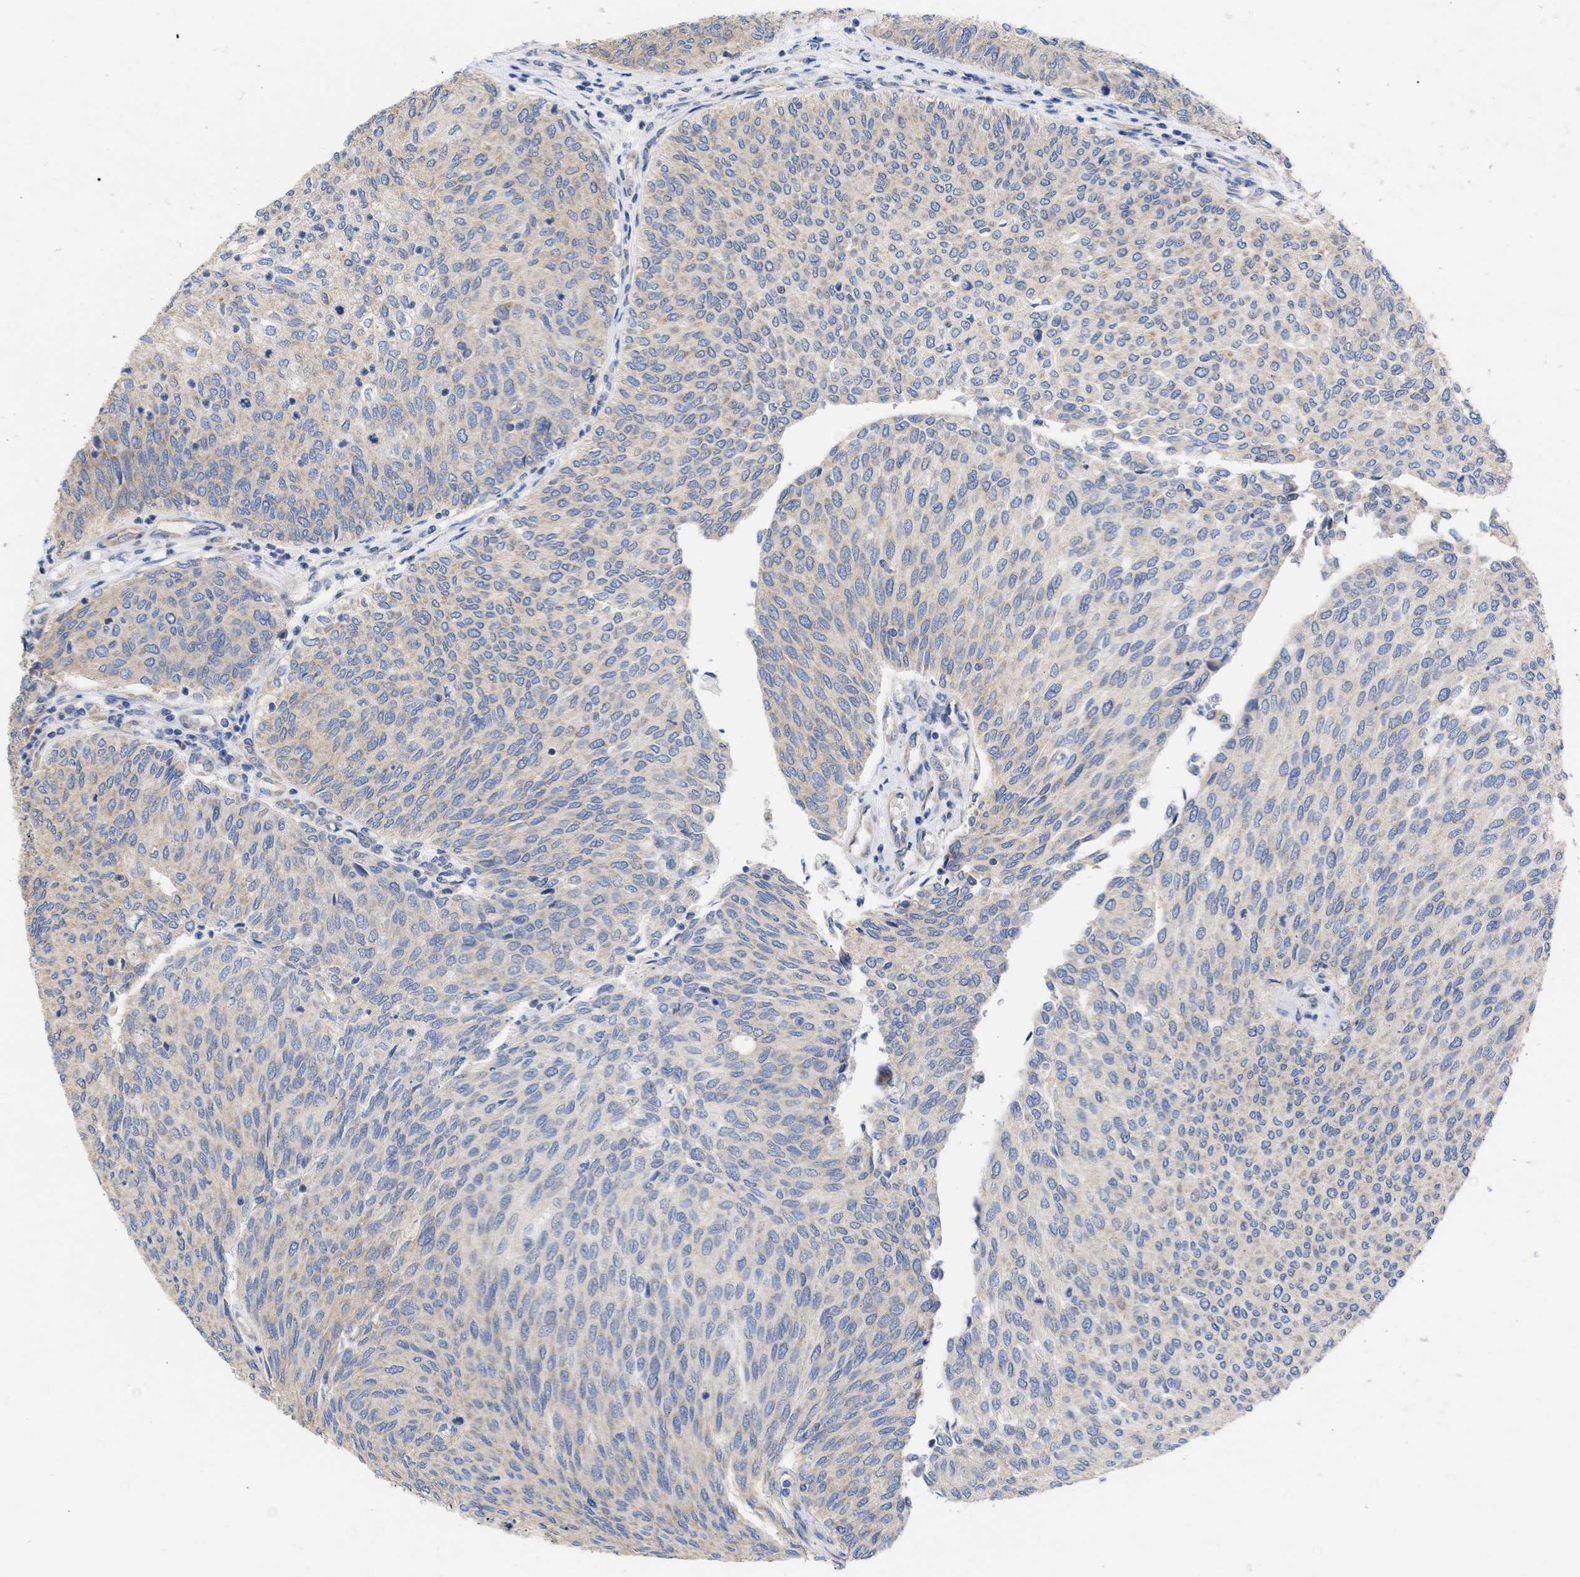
{"staining": {"intensity": "negative", "quantity": "none", "location": "none"}, "tissue": "urothelial cancer", "cell_type": "Tumor cells", "image_type": "cancer", "snomed": [{"axis": "morphology", "description": "Urothelial carcinoma, Low grade"}, {"axis": "topography", "description": "Urinary bladder"}], "caption": "IHC of urothelial cancer demonstrates no positivity in tumor cells.", "gene": "MAP2K3", "patient": {"sex": "female", "age": 79}}